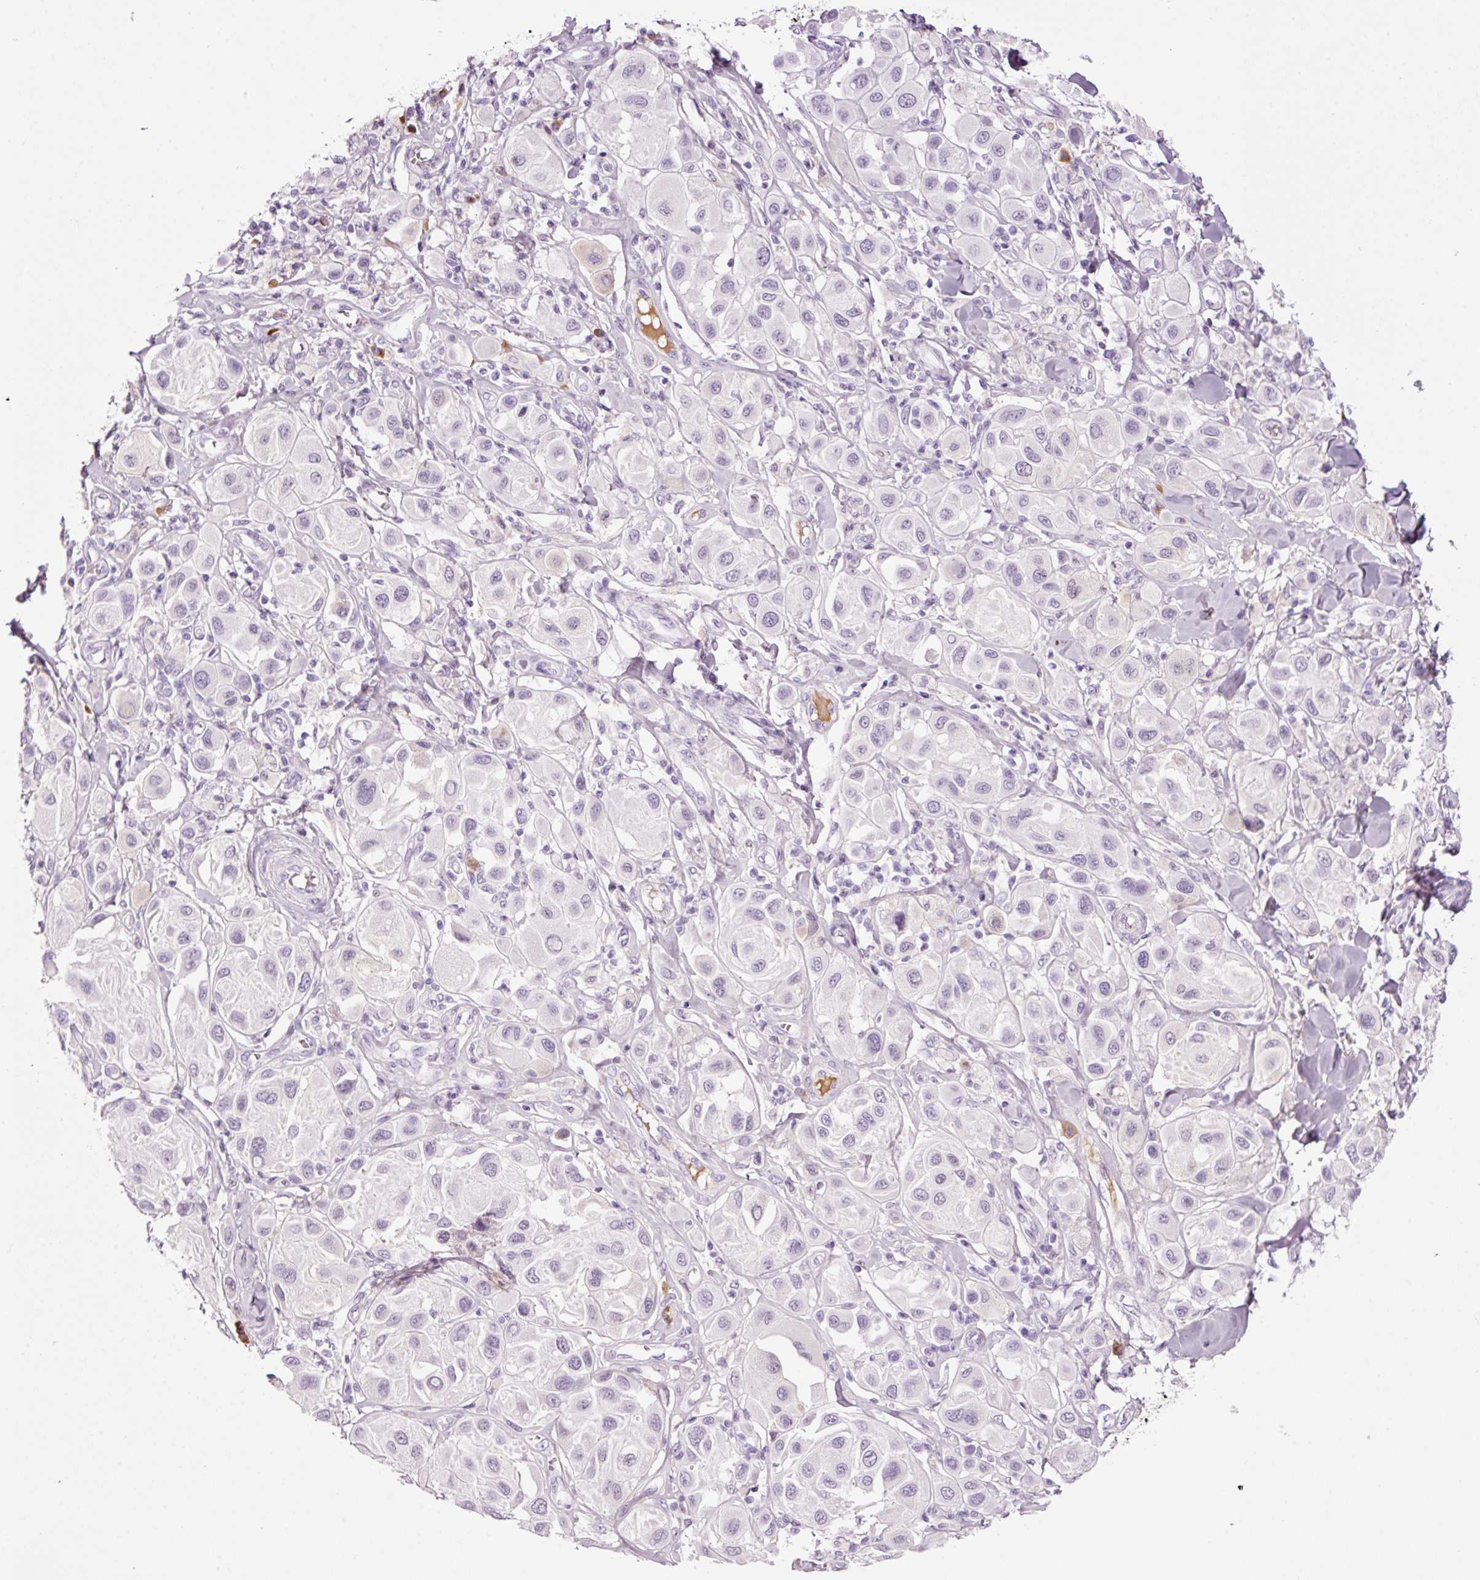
{"staining": {"intensity": "negative", "quantity": "none", "location": "none"}, "tissue": "melanoma", "cell_type": "Tumor cells", "image_type": "cancer", "snomed": [{"axis": "morphology", "description": "Malignant melanoma, Metastatic site"}, {"axis": "topography", "description": "Skin"}], "caption": "This image is of malignant melanoma (metastatic site) stained with immunohistochemistry to label a protein in brown with the nuclei are counter-stained blue. There is no staining in tumor cells. (Brightfield microscopy of DAB immunohistochemistry at high magnification).", "gene": "KLF1", "patient": {"sex": "male", "age": 41}}